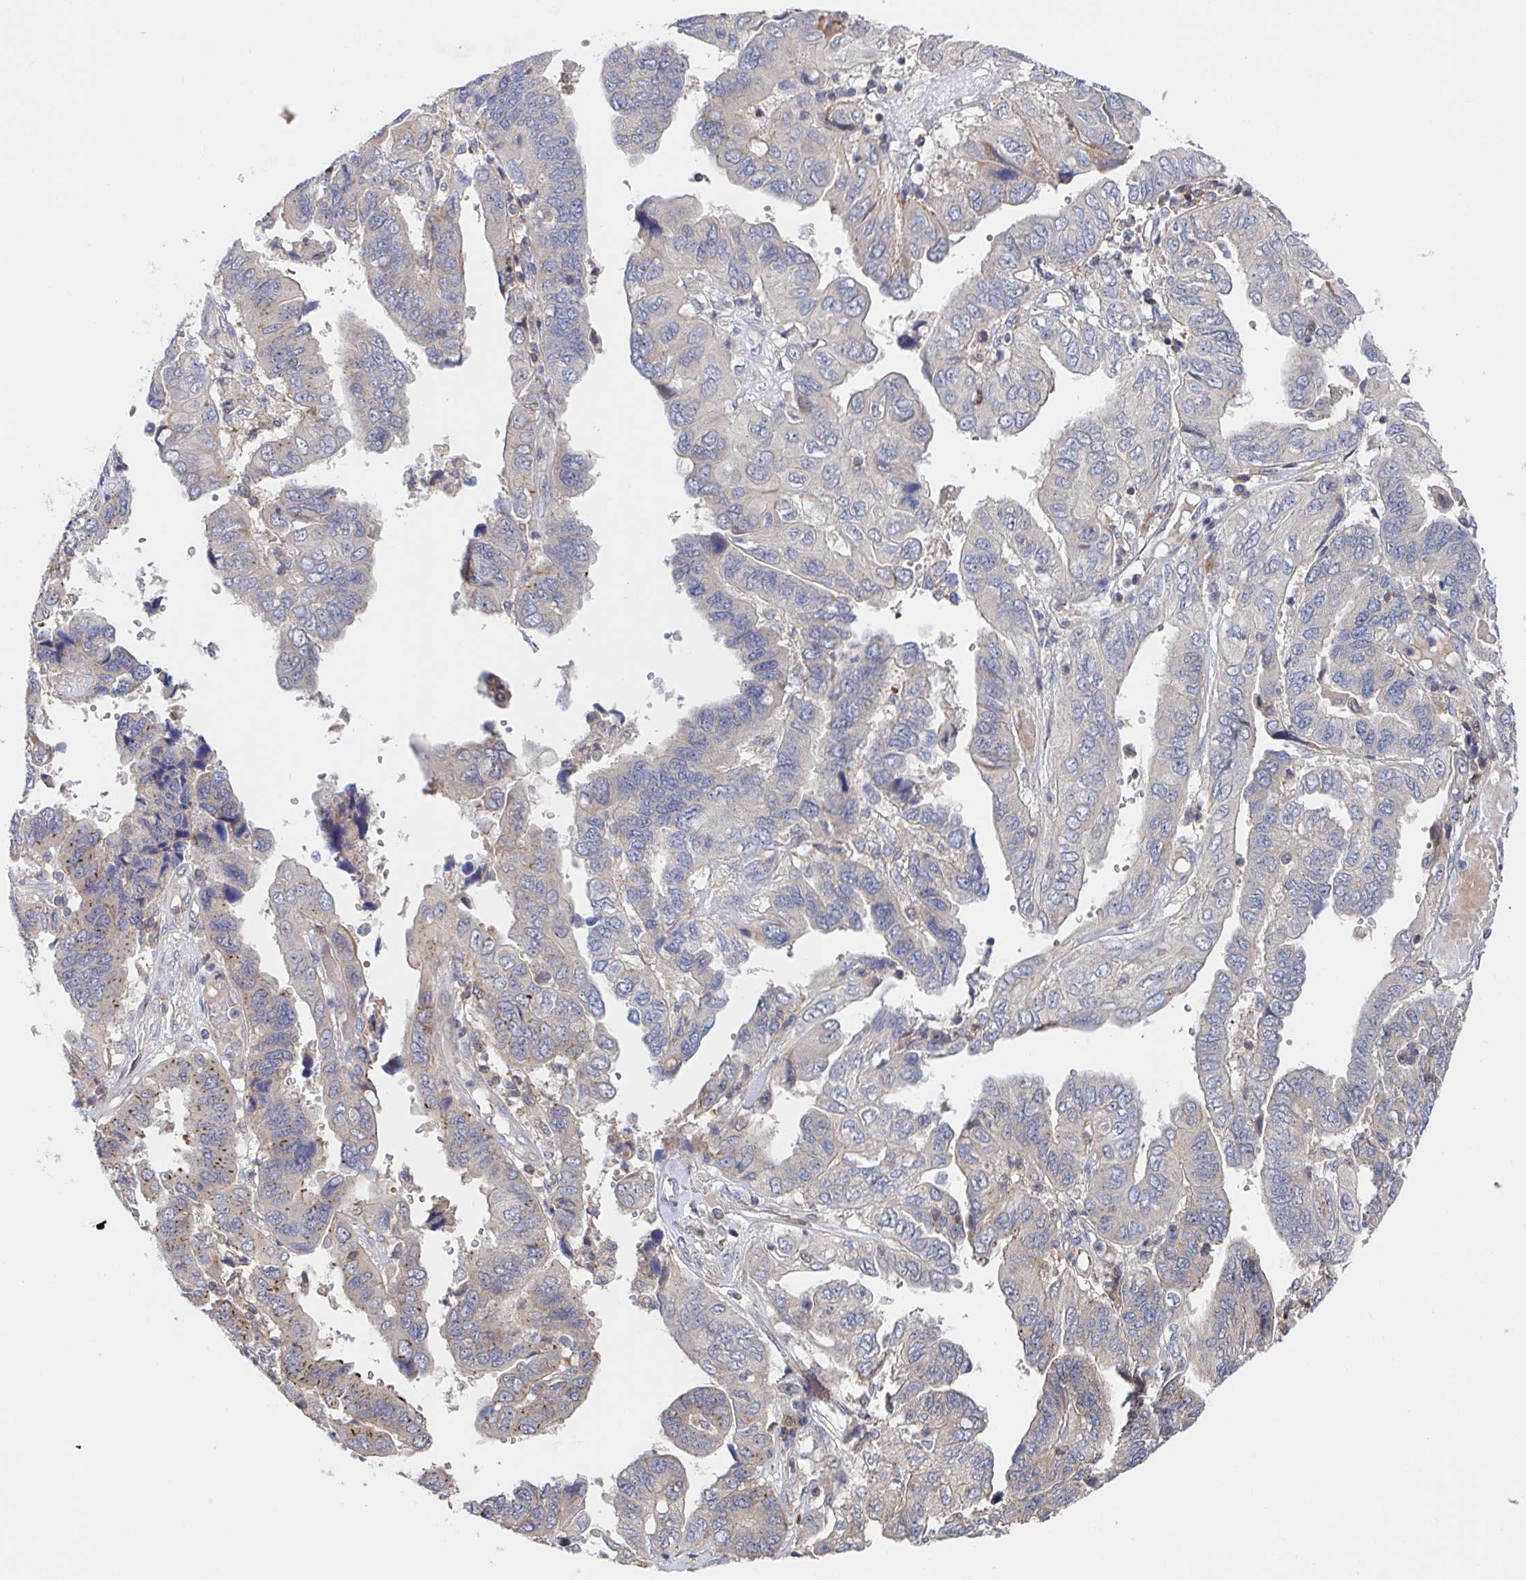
{"staining": {"intensity": "negative", "quantity": "none", "location": "none"}, "tissue": "ovarian cancer", "cell_type": "Tumor cells", "image_type": "cancer", "snomed": [{"axis": "morphology", "description": "Cystadenocarcinoma, serous, NOS"}, {"axis": "topography", "description": "Ovary"}], "caption": "A histopathology image of human ovarian cancer is negative for staining in tumor cells. The staining is performed using DAB brown chromogen with nuclei counter-stained in using hematoxylin.", "gene": "DHRS12", "patient": {"sex": "female", "age": 79}}